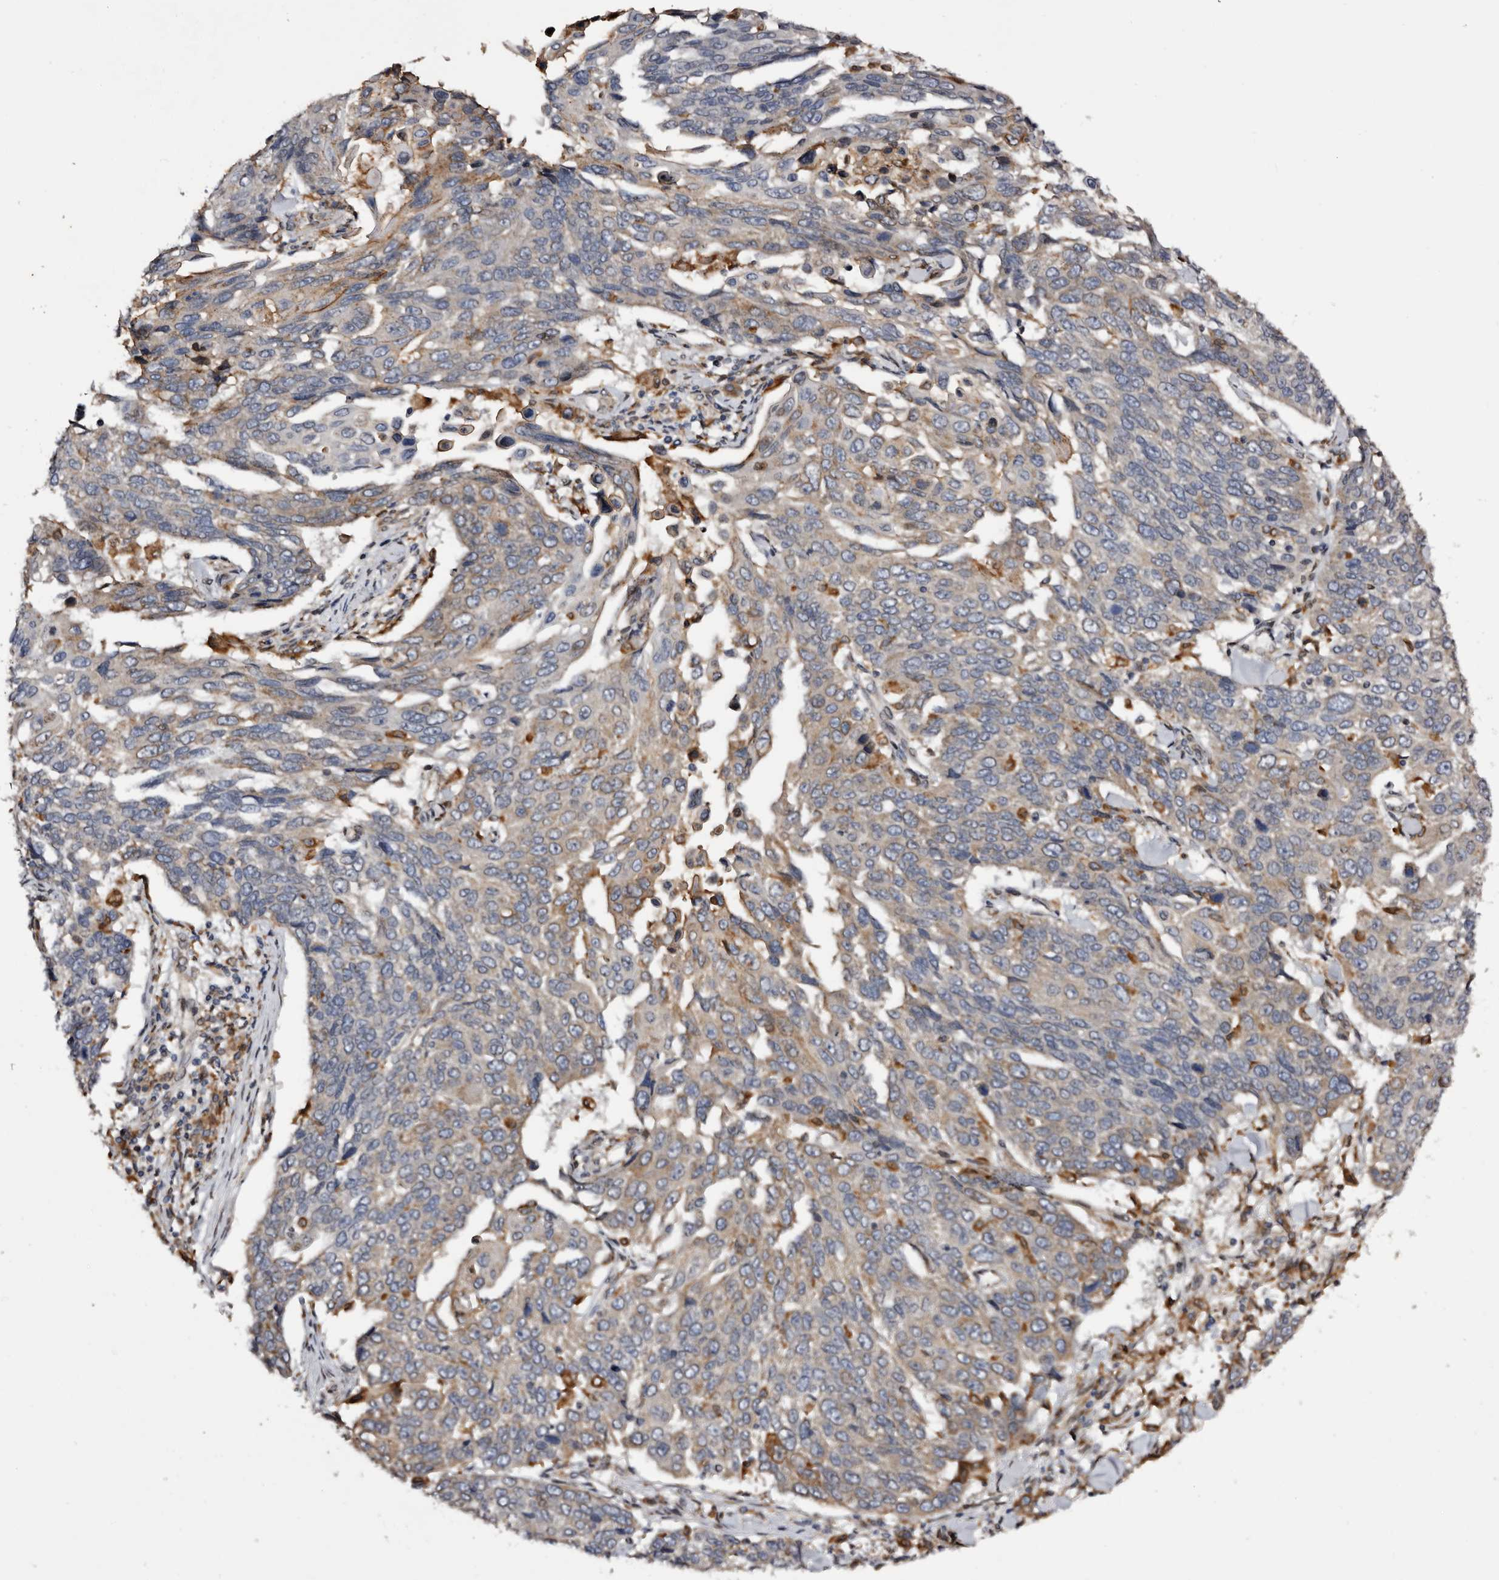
{"staining": {"intensity": "weak", "quantity": "<25%", "location": "cytoplasmic/membranous"}, "tissue": "lung cancer", "cell_type": "Tumor cells", "image_type": "cancer", "snomed": [{"axis": "morphology", "description": "Squamous cell carcinoma, NOS"}, {"axis": "topography", "description": "Lung"}], "caption": "DAB immunohistochemical staining of squamous cell carcinoma (lung) demonstrates no significant expression in tumor cells.", "gene": "INKA2", "patient": {"sex": "male", "age": 66}}